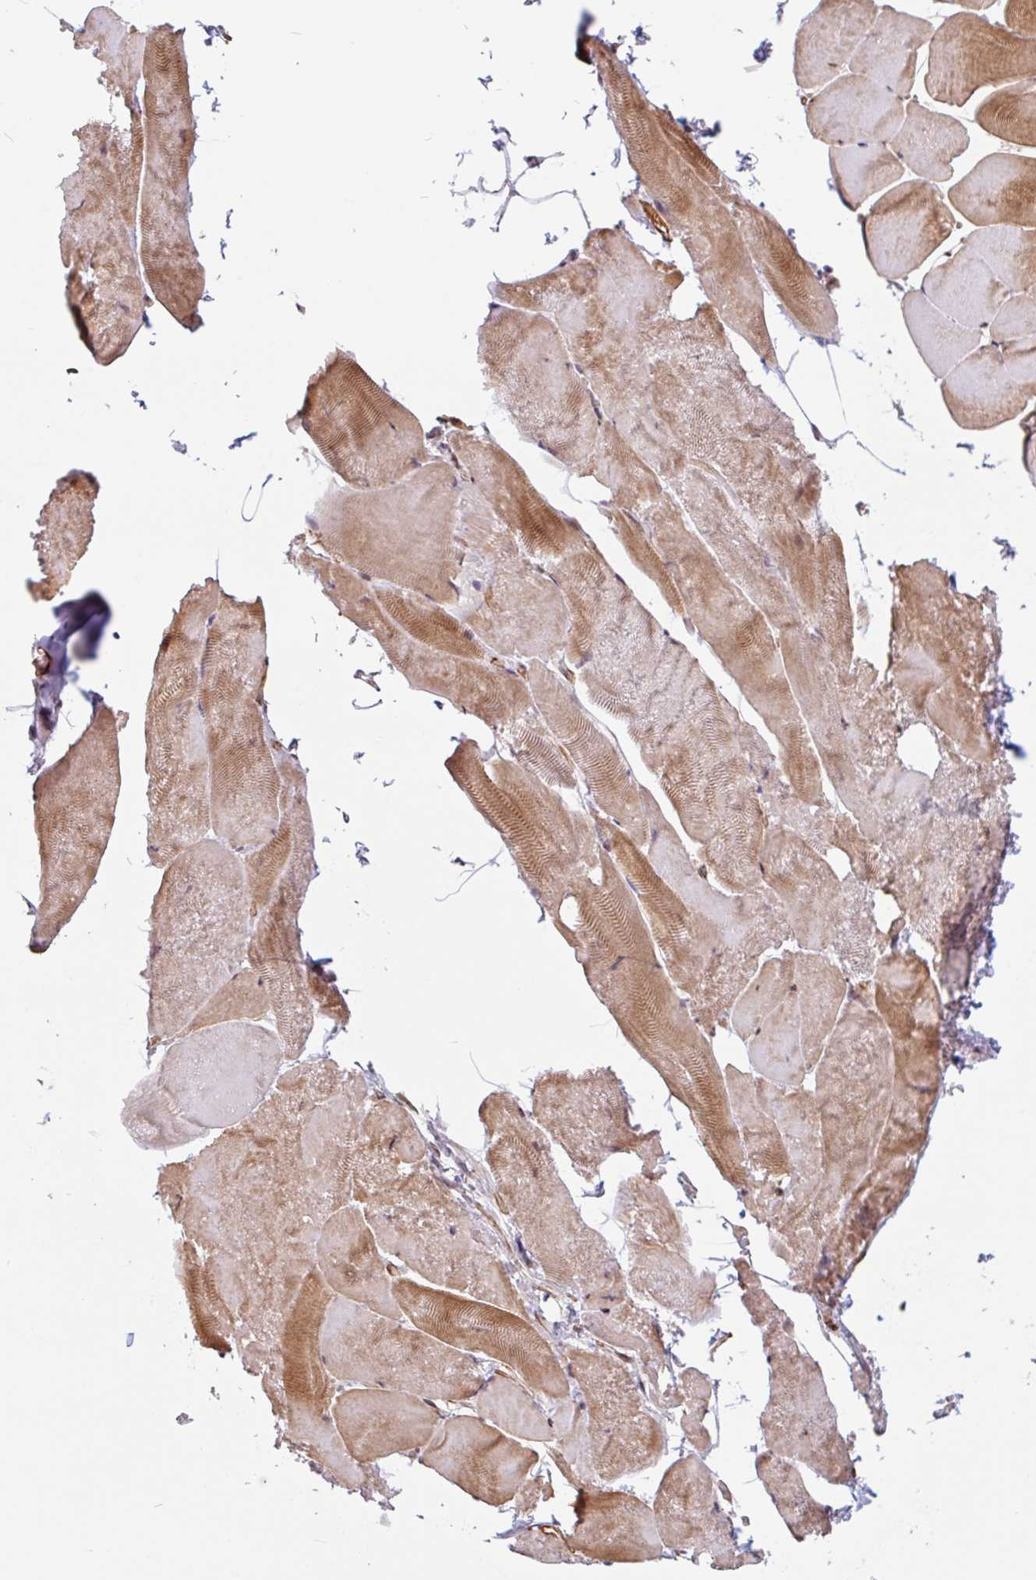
{"staining": {"intensity": "moderate", "quantity": ">75%", "location": "cytoplasmic/membranous,nuclear"}, "tissue": "skeletal muscle", "cell_type": "Myocytes", "image_type": "normal", "snomed": [{"axis": "morphology", "description": "Normal tissue, NOS"}, {"axis": "topography", "description": "Skeletal muscle"}], "caption": "A medium amount of moderate cytoplasmic/membranous,nuclear expression is seen in about >75% of myocytes in normal skeletal muscle.", "gene": "ZNF689", "patient": {"sex": "female", "age": 64}}